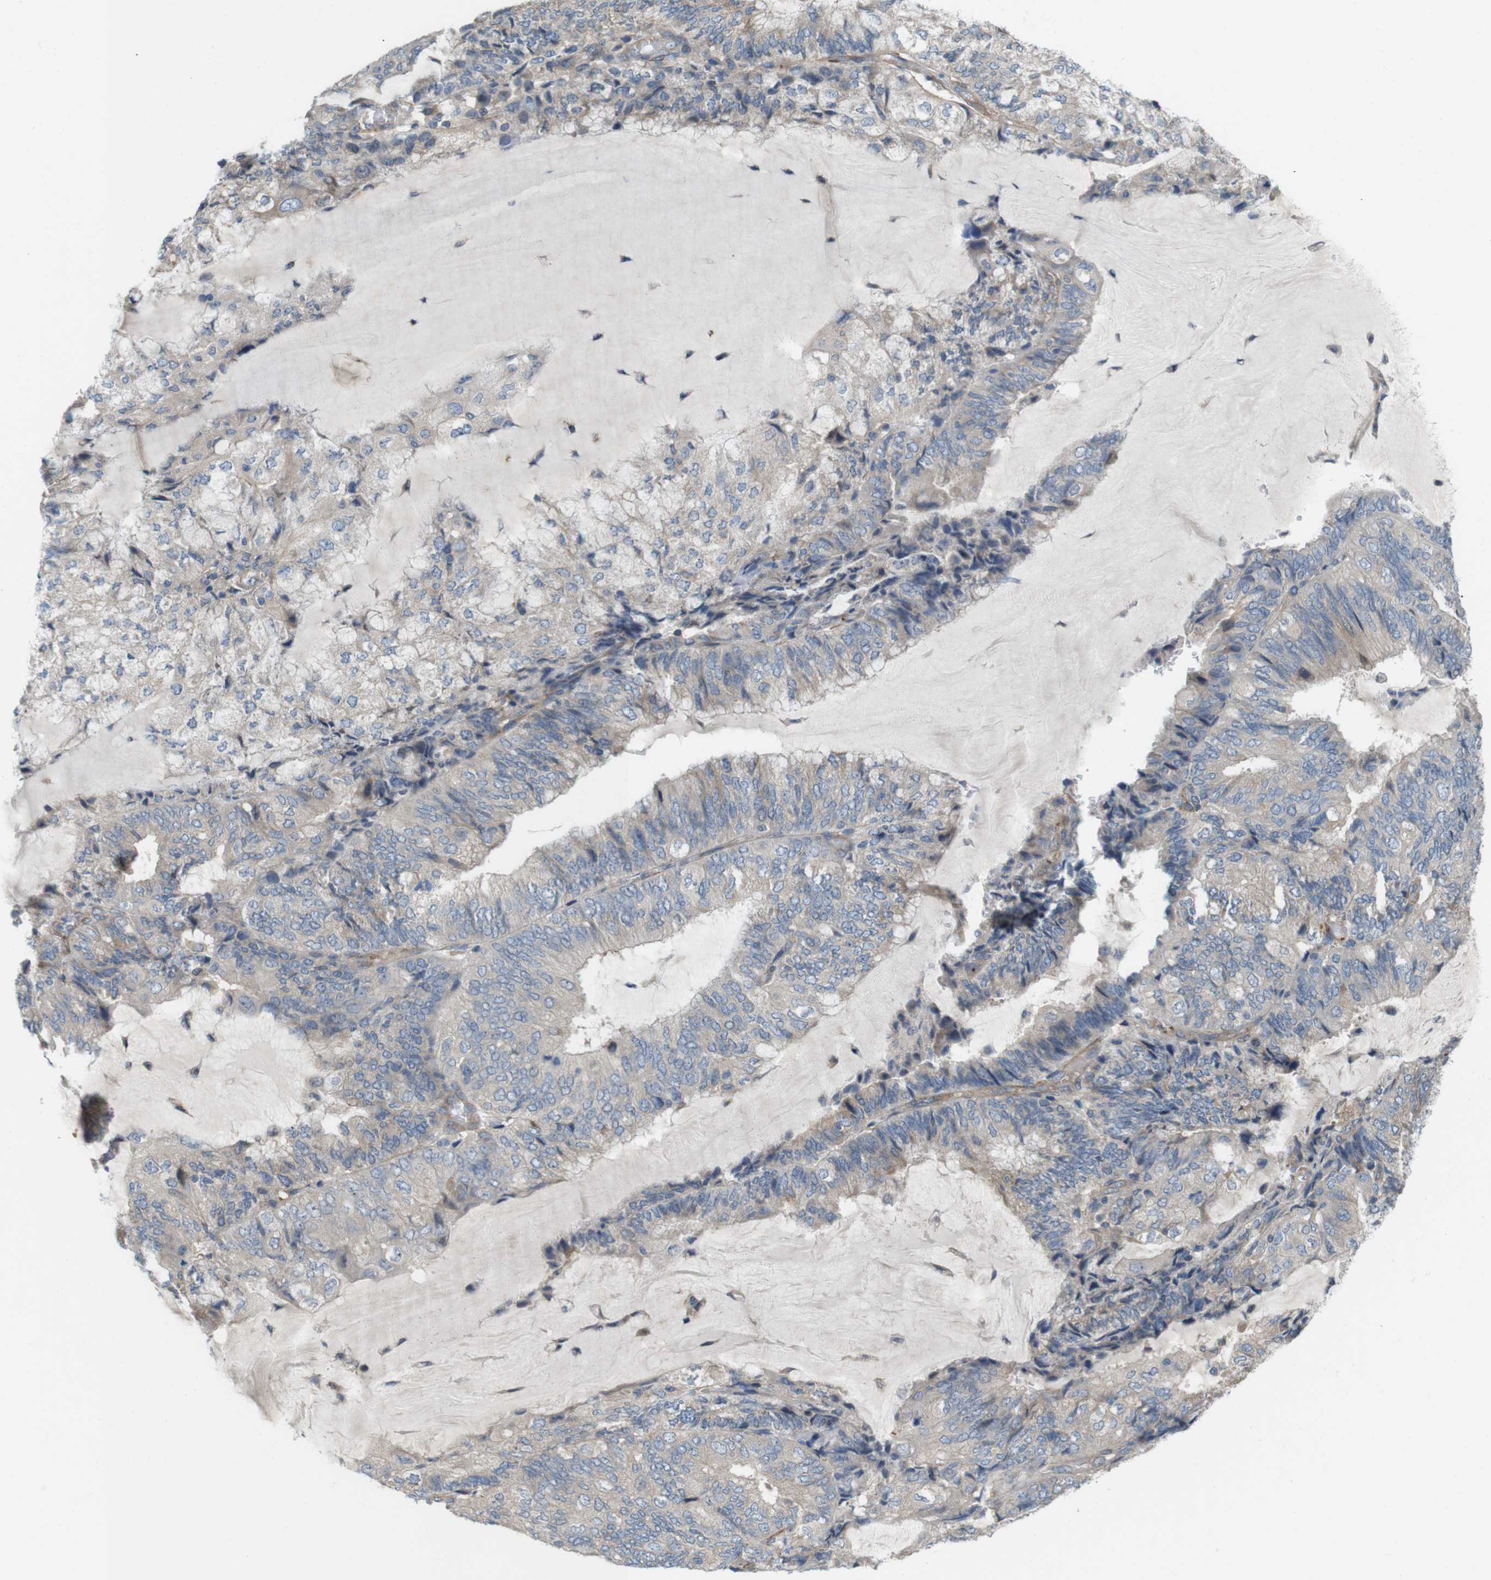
{"staining": {"intensity": "weak", "quantity": ">75%", "location": "cytoplasmic/membranous"}, "tissue": "endometrial cancer", "cell_type": "Tumor cells", "image_type": "cancer", "snomed": [{"axis": "morphology", "description": "Adenocarcinoma, NOS"}, {"axis": "topography", "description": "Endometrium"}], "caption": "Immunohistochemical staining of human endometrial adenocarcinoma reveals weak cytoplasmic/membranous protein positivity in approximately >75% of tumor cells.", "gene": "BVES", "patient": {"sex": "female", "age": 81}}